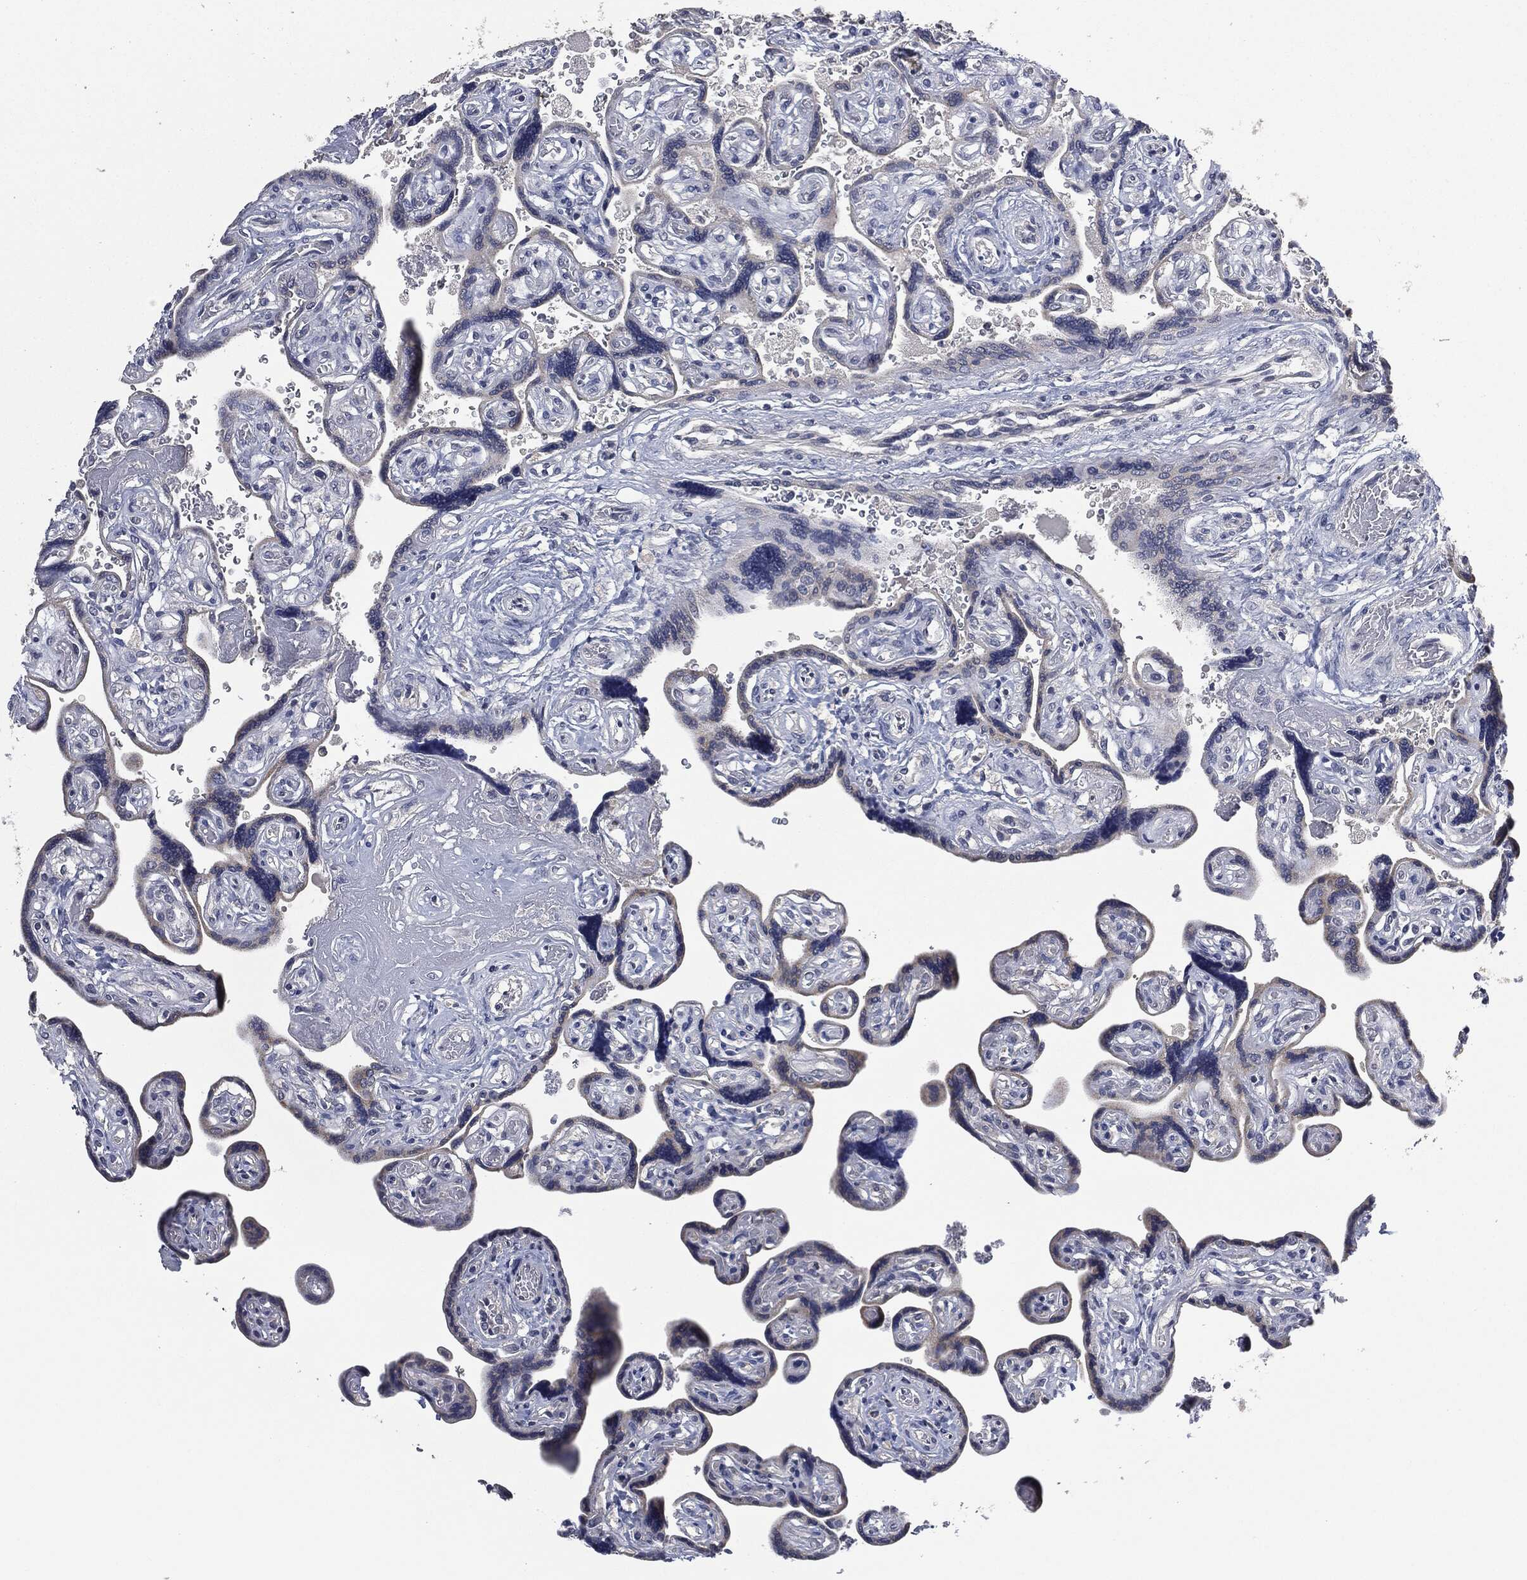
{"staining": {"intensity": "negative", "quantity": "none", "location": "none"}, "tissue": "placenta", "cell_type": "Decidual cells", "image_type": "normal", "snomed": [{"axis": "morphology", "description": "Normal tissue, NOS"}, {"axis": "topography", "description": "Placenta"}], "caption": "Immunohistochemistry (IHC) photomicrograph of normal placenta stained for a protein (brown), which exhibits no expression in decidual cells.", "gene": "IL1RN", "patient": {"sex": "female", "age": 32}}